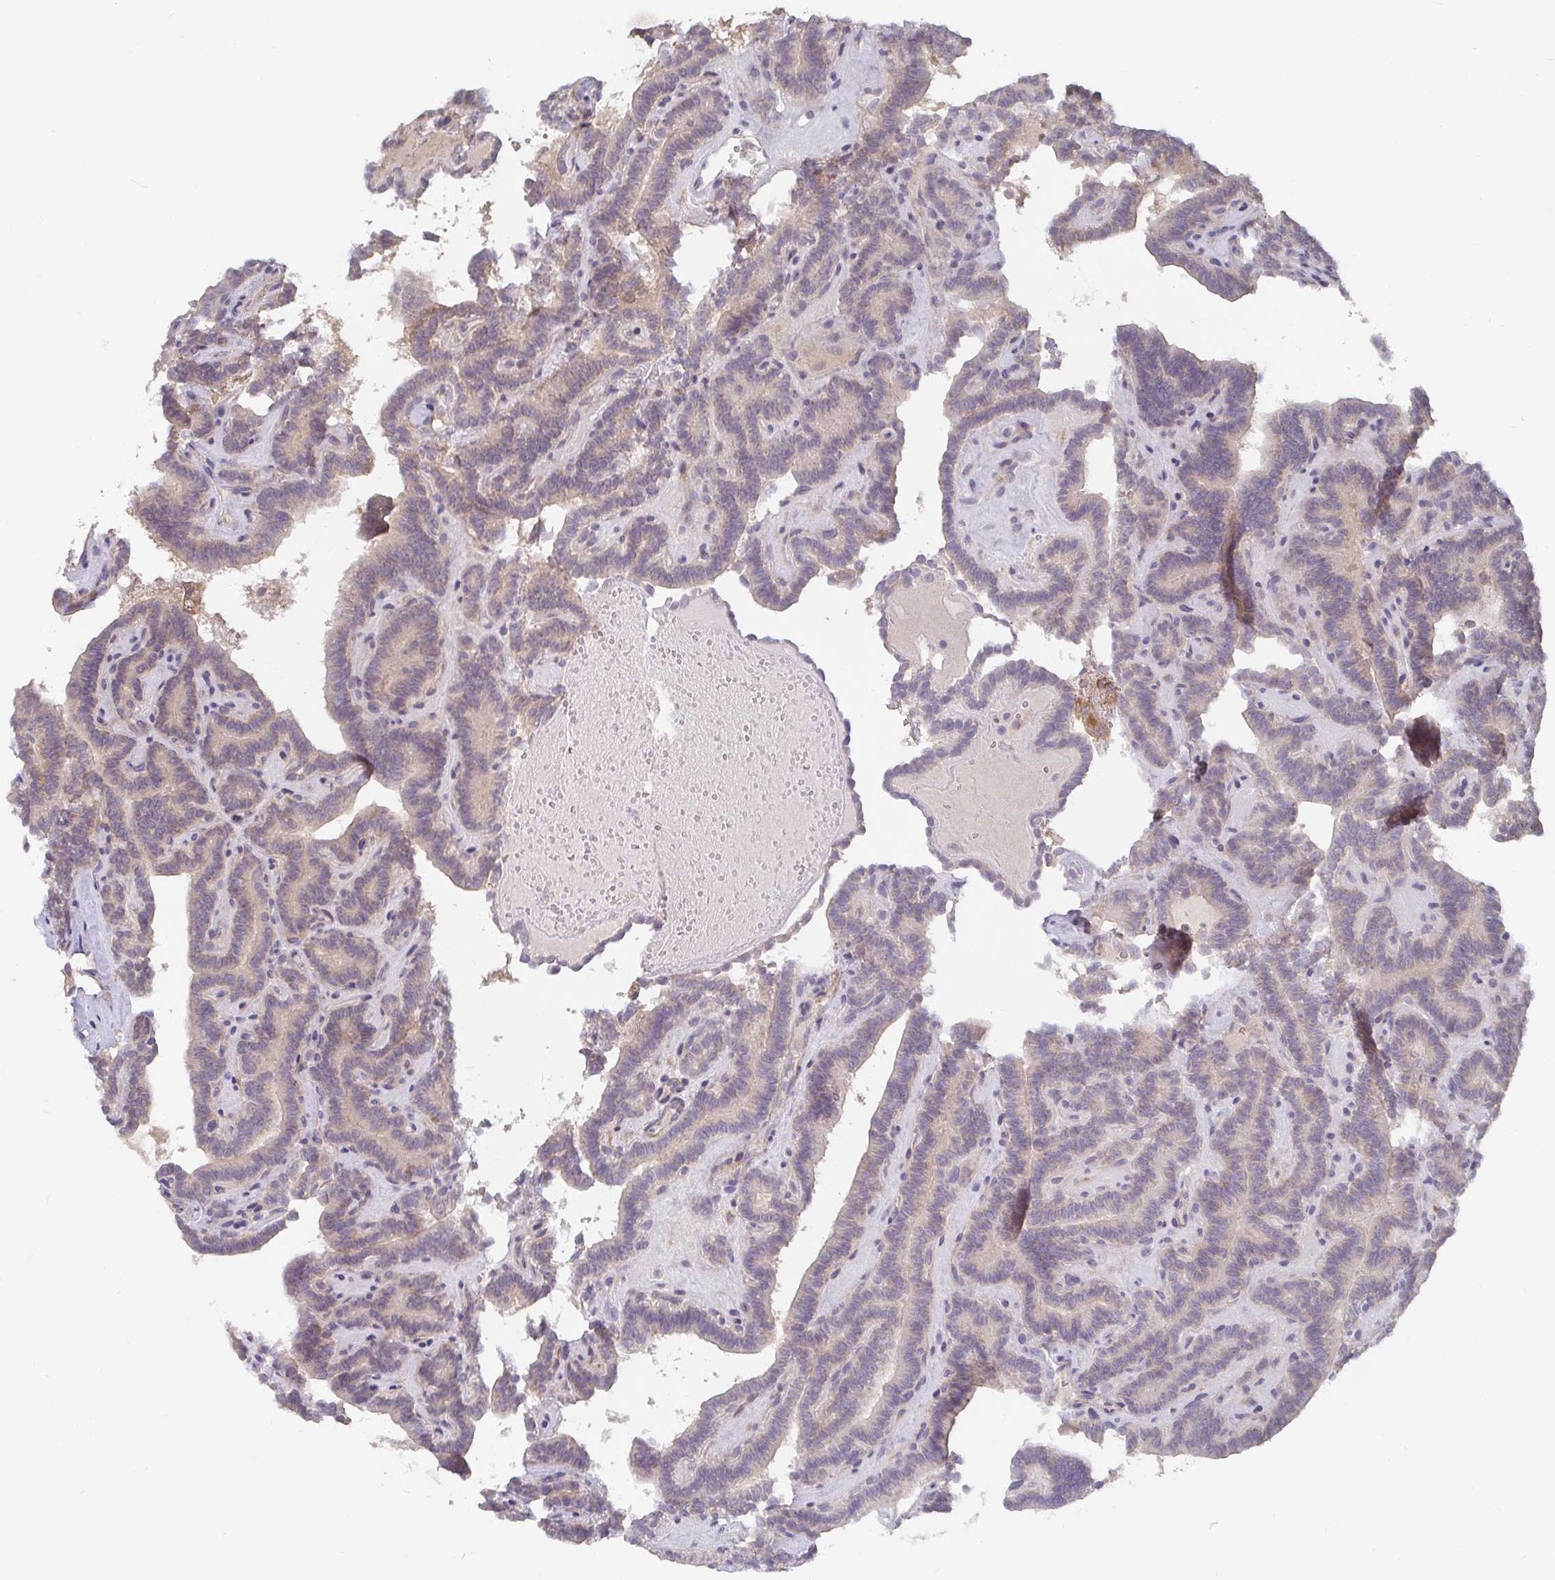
{"staining": {"intensity": "negative", "quantity": "none", "location": "none"}, "tissue": "thyroid cancer", "cell_type": "Tumor cells", "image_type": "cancer", "snomed": [{"axis": "morphology", "description": "Papillary adenocarcinoma, NOS"}, {"axis": "topography", "description": "Thyroid gland"}], "caption": "Immunohistochemical staining of human thyroid cancer (papillary adenocarcinoma) exhibits no significant positivity in tumor cells. (DAB IHC visualized using brightfield microscopy, high magnification).", "gene": "CDH18", "patient": {"sex": "female", "age": 21}}